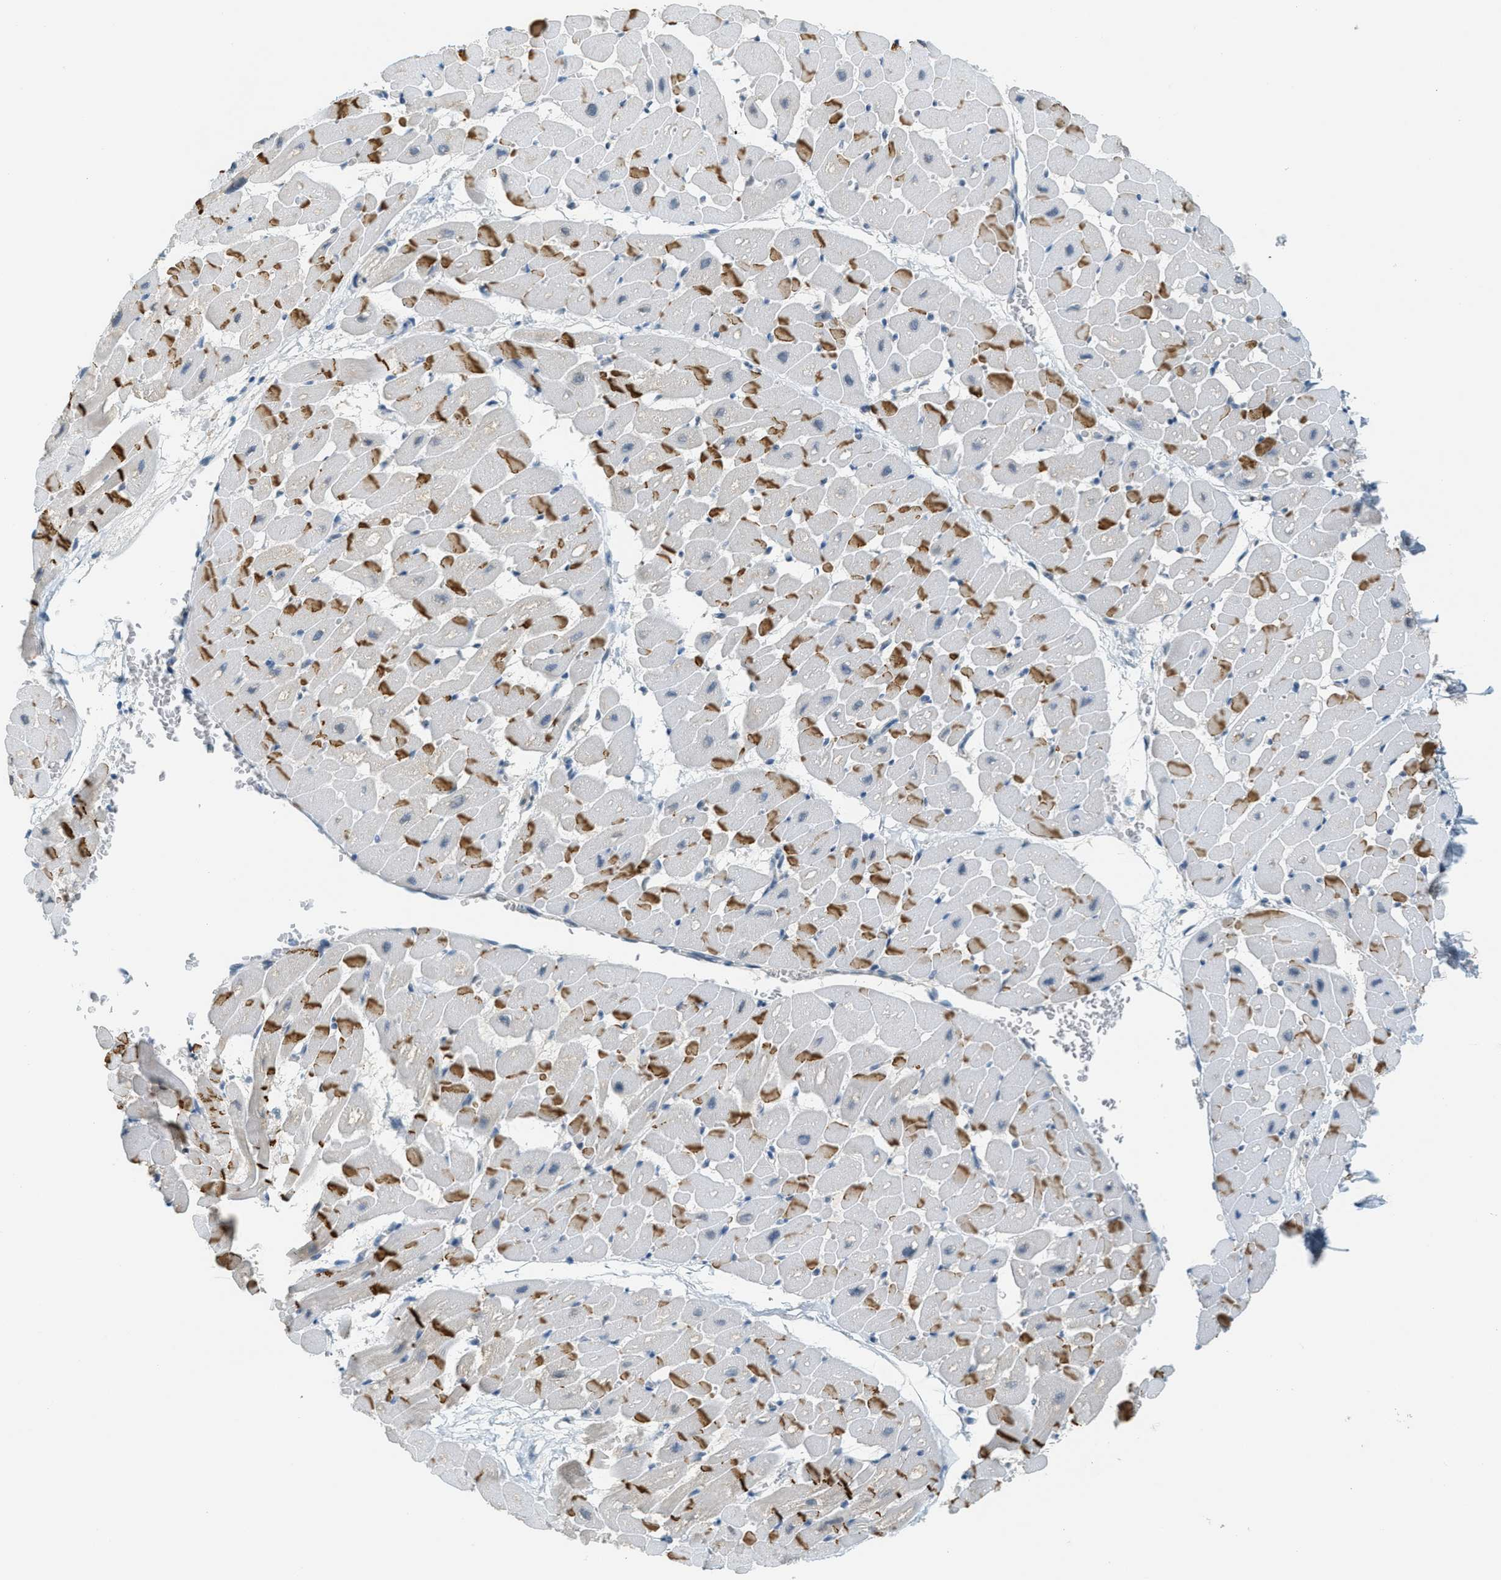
{"staining": {"intensity": "strong", "quantity": "25%-75%", "location": "cytoplasmic/membranous"}, "tissue": "heart muscle", "cell_type": "Cardiomyocytes", "image_type": "normal", "snomed": [{"axis": "morphology", "description": "Normal tissue, NOS"}, {"axis": "topography", "description": "Heart"}], "caption": "Immunohistochemistry (IHC) of unremarkable heart muscle reveals high levels of strong cytoplasmic/membranous positivity in about 25%-75% of cardiomyocytes. (brown staining indicates protein expression, while blue staining denotes nuclei).", "gene": "TCF3", "patient": {"sex": "male", "age": 45}}